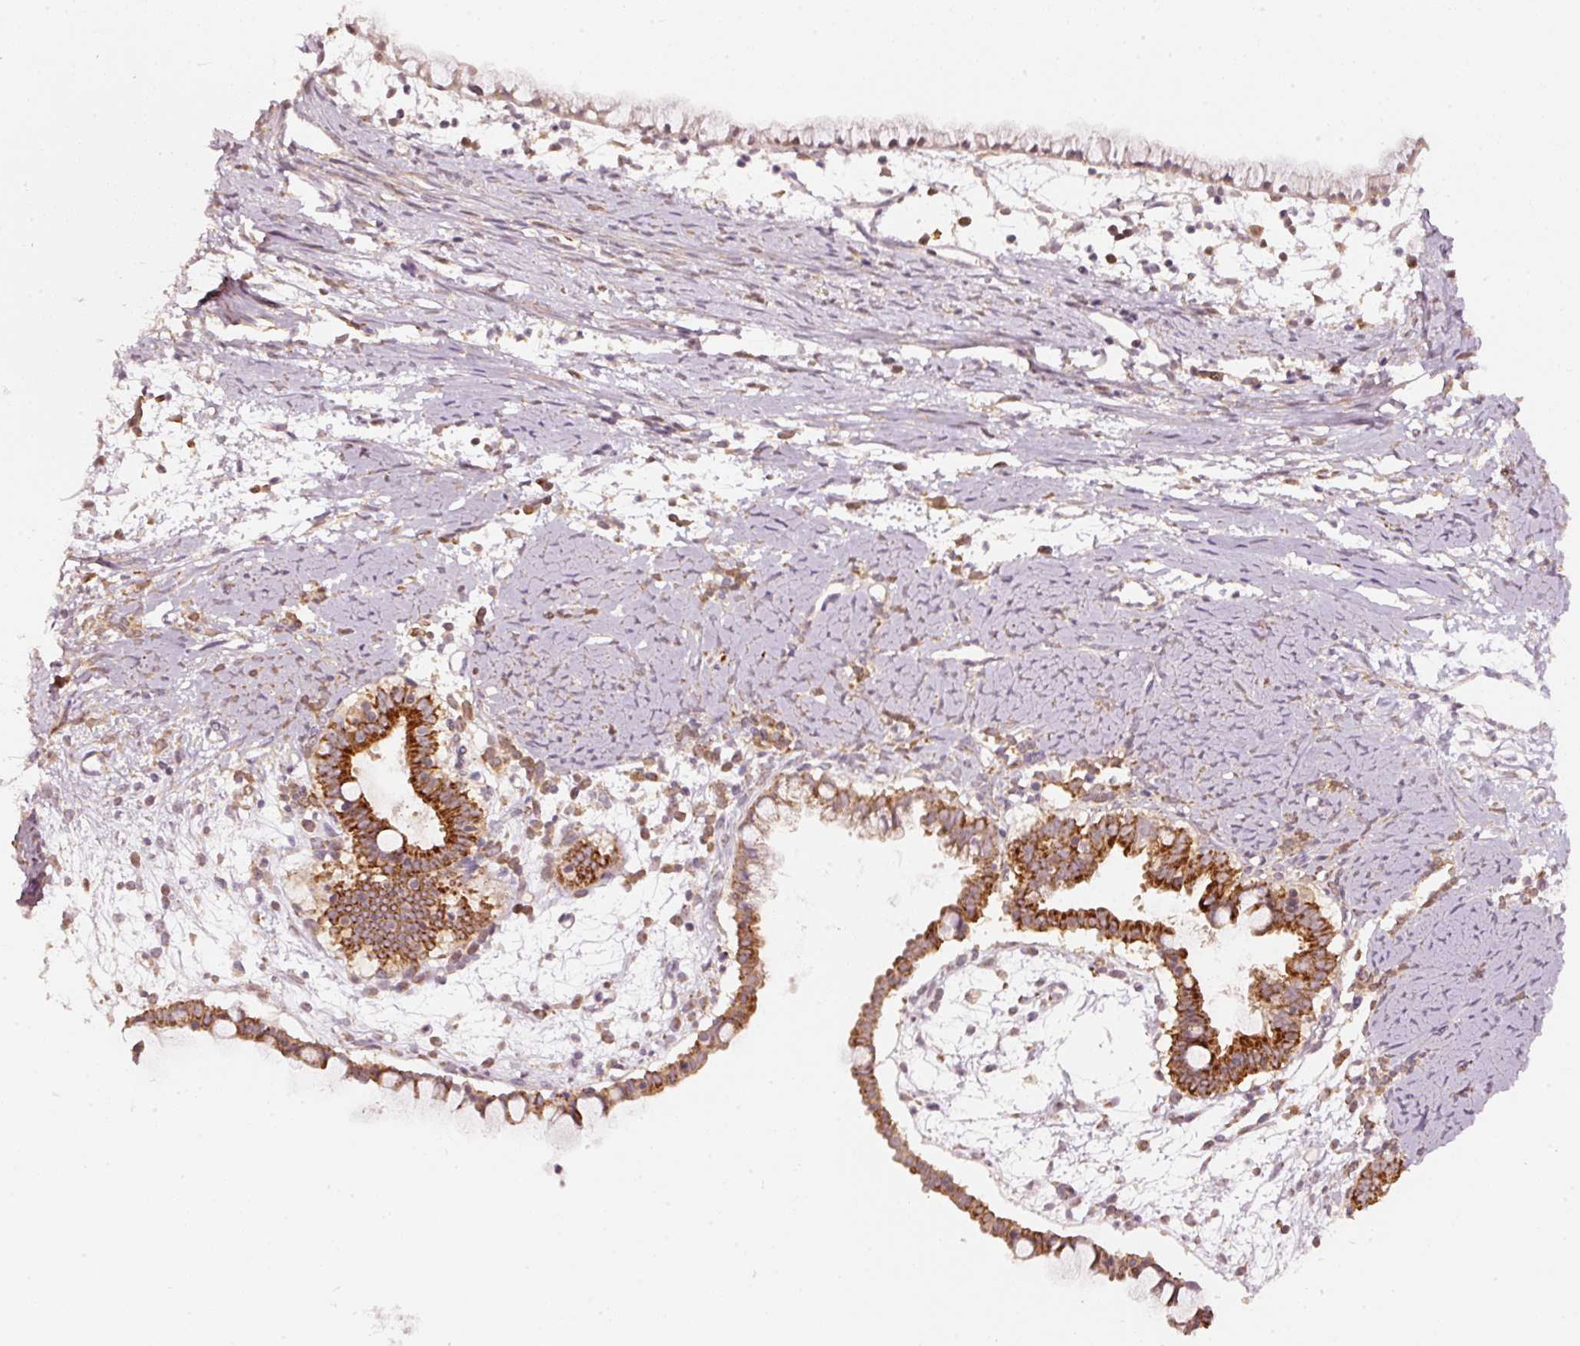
{"staining": {"intensity": "strong", "quantity": ">75%", "location": "cytoplasmic/membranous"}, "tissue": "ovarian cancer", "cell_type": "Tumor cells", "image_type": "cancer", "snomed": [{"axis": "morphology", "description": "Cystadenocarcinoma, mucinous, NOS"}, {"axis": "topography", "description": "Ovary"}], "caption": "Immunohistochemistry photomicrograph of mucinous cystadenocarcinoma (ovarian) stained for a protein (brown), which shows high levels of strong cytoplasmic/membranous positivity in about >75% of tumor cells.", "gene": "ARHGAP22", "patient": {"sex": "female", "age": 61}}